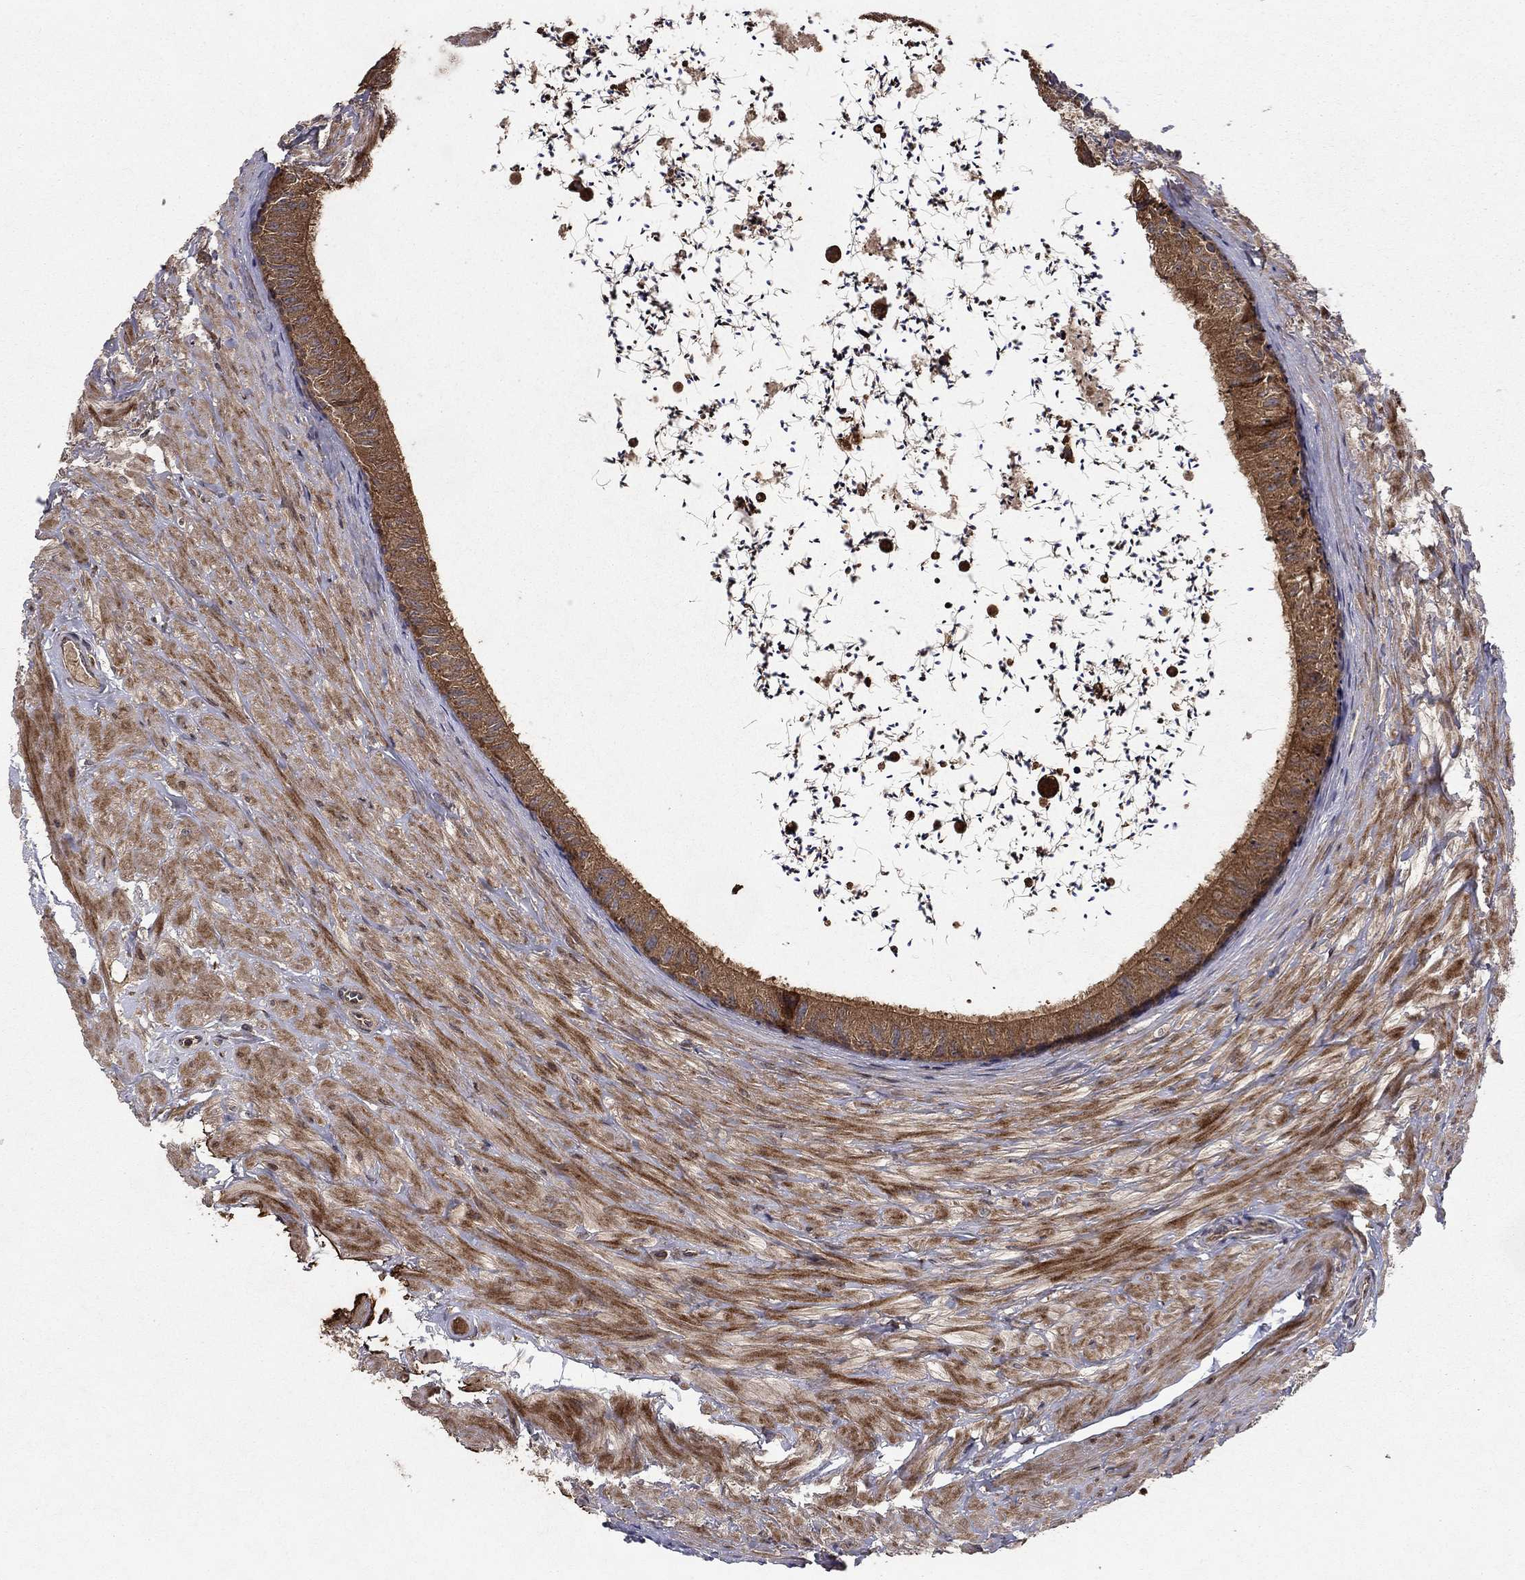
{"staining": {"intensity": "moderate", "quantity": ">75%", "location": "cytoplasmic/membranous"}, "tissue": "epididymis", "cell_type": "Glandular cells", "image_type": "normal", "snomed": [{"axis": "morphology", "description": "Normal tissue, NOS"}, {"axis": "topography", "description": "Epididymis"}], "caption": "A photomicrograph of human epididymis stained for a protein reveals moderate cytoplasmic/membranous brown staining in glandular cells. (IHC, brightfield microscopy, high magnification).", "gene": "BABAM2", "patient": {"sex": "male", "age": 32}}